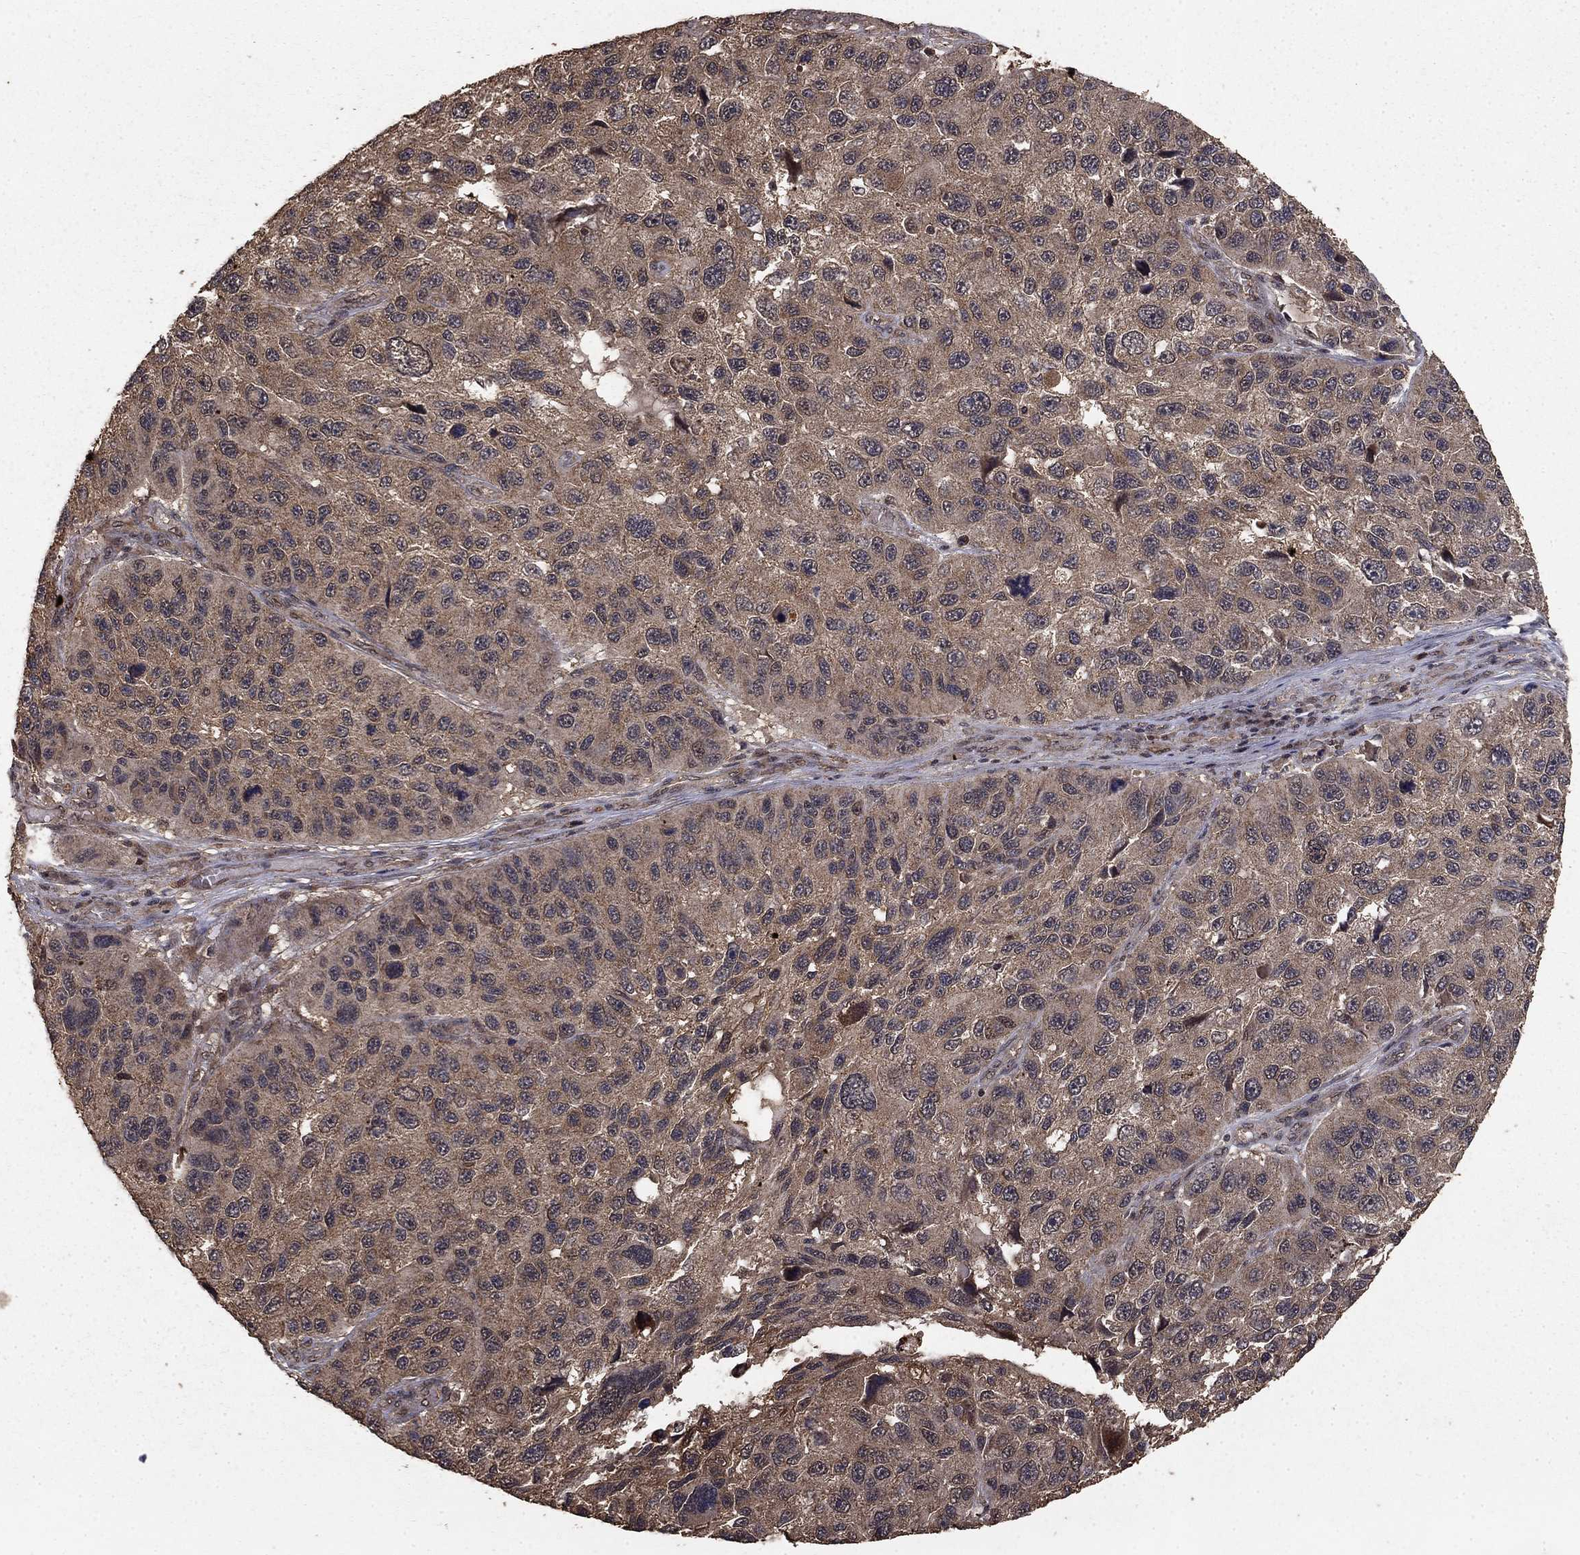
{"staining": {"intensity": "weak", "quantity": "25%-75%", "location": "cytoplasmic/membranous"}, "tissue": "melanoma", "cell_type": "Tumor cells", "image_type": "cancer", "snomed": [{"axis": "morphology", "description": "Malignant melanoma, NOS"}, {"axis": "topography", "description": "Skin"}], "caption": "Protein expression analysis of human melanoma reveals weak cytoplasmic/membranous expression in about 25%-75% of tumor cells.", "gene": "PRDM1", "patient": {"sex": "male", "age": 53}}